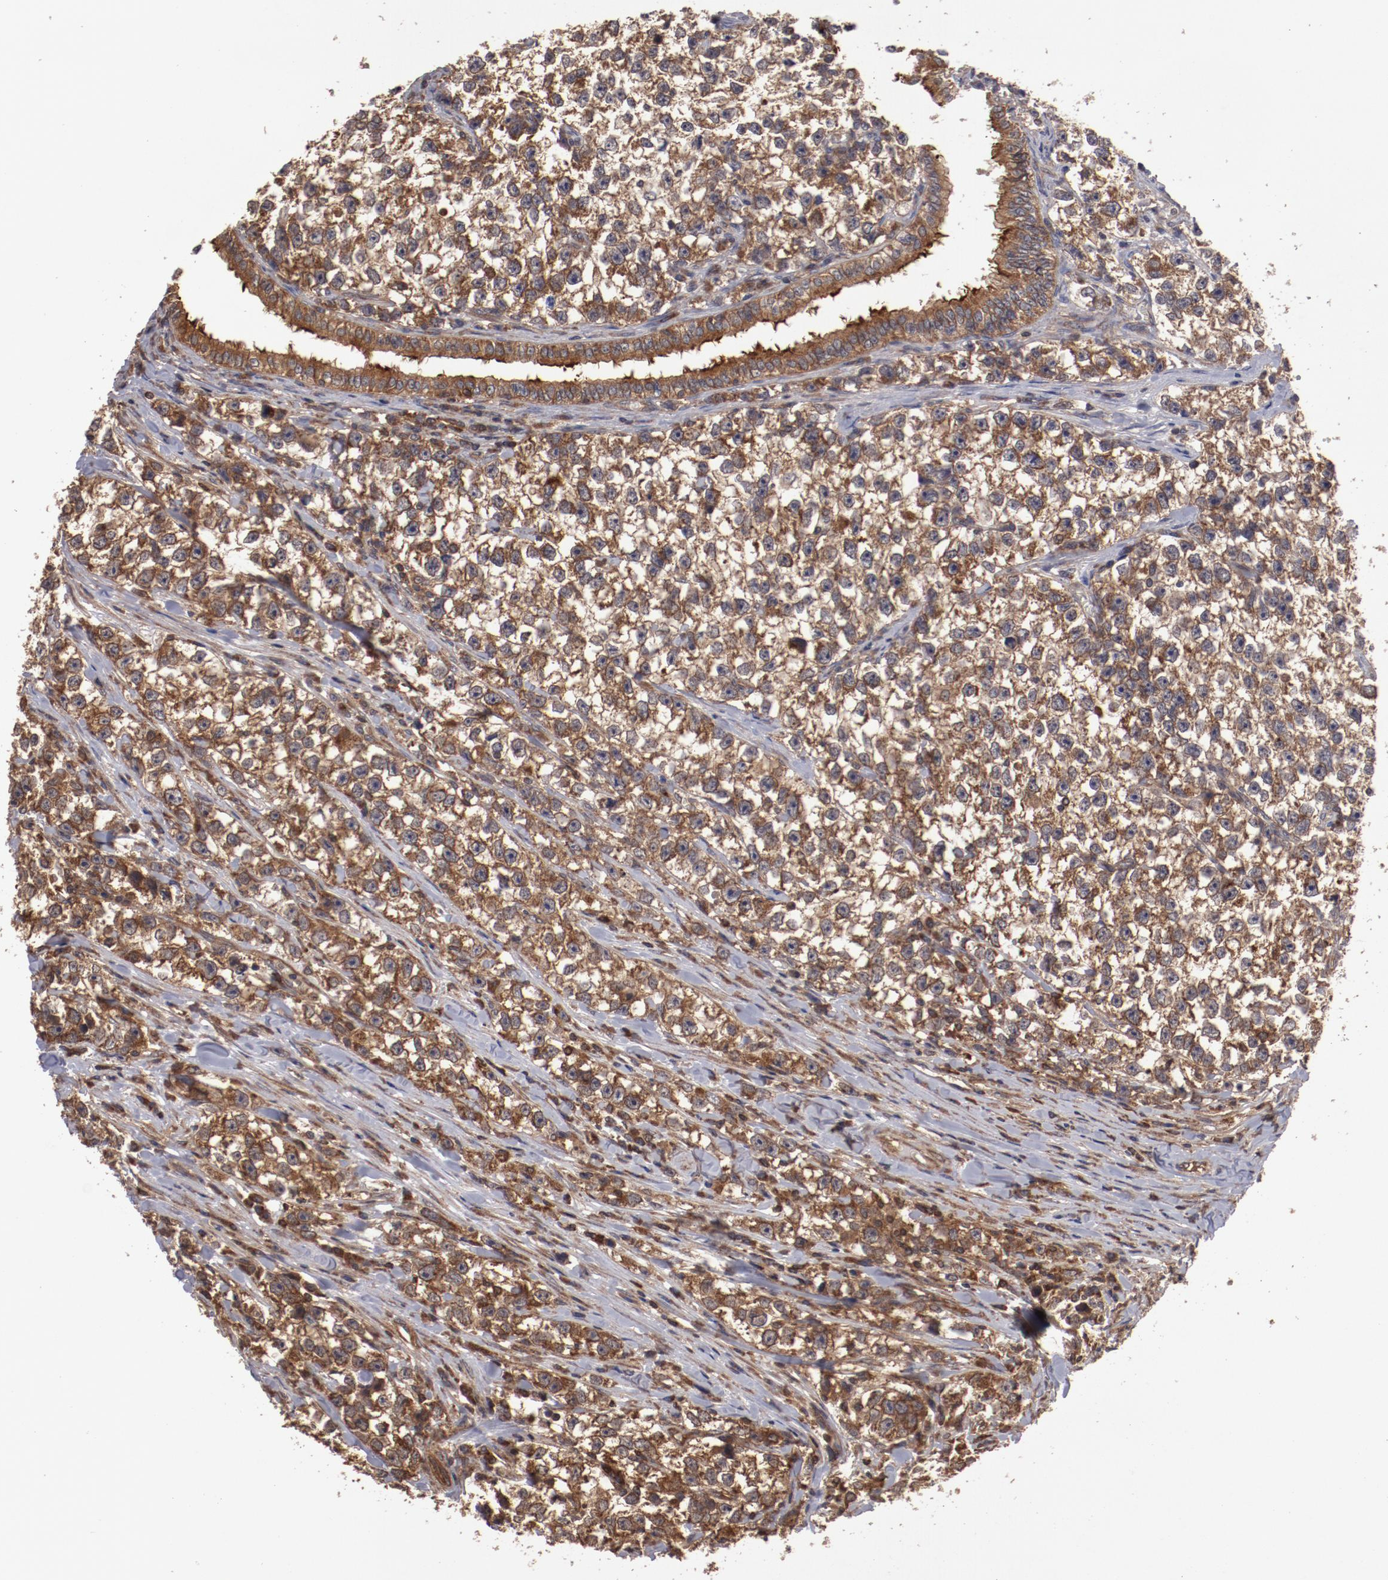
{"staining": {"intensity": "moderate", "quantity": ">75%", "location": "cytoplasmic/membranous"}, "tissue": "testis cancer", "cell_type": "Tumor cells", "image_type": "cancer", "snomed": [{"axis": "morphology", "description": "Seminoma, NOS"}, {"axis": "morphology", "description": "Carcinoma, Embryonal, NOS"}, {"axis": "topography", "description": "Testis"}], "caption": "An immunohistochemistry image of tumor tissue is shown. Protein staining in brown highlights moderate cytoplasmic/membranous positivity in testis cancer (embryonal carcinoma) within tumor cells.", "gene": "RPS6KA6", "patient": {"sex": "male", "age": 30}}